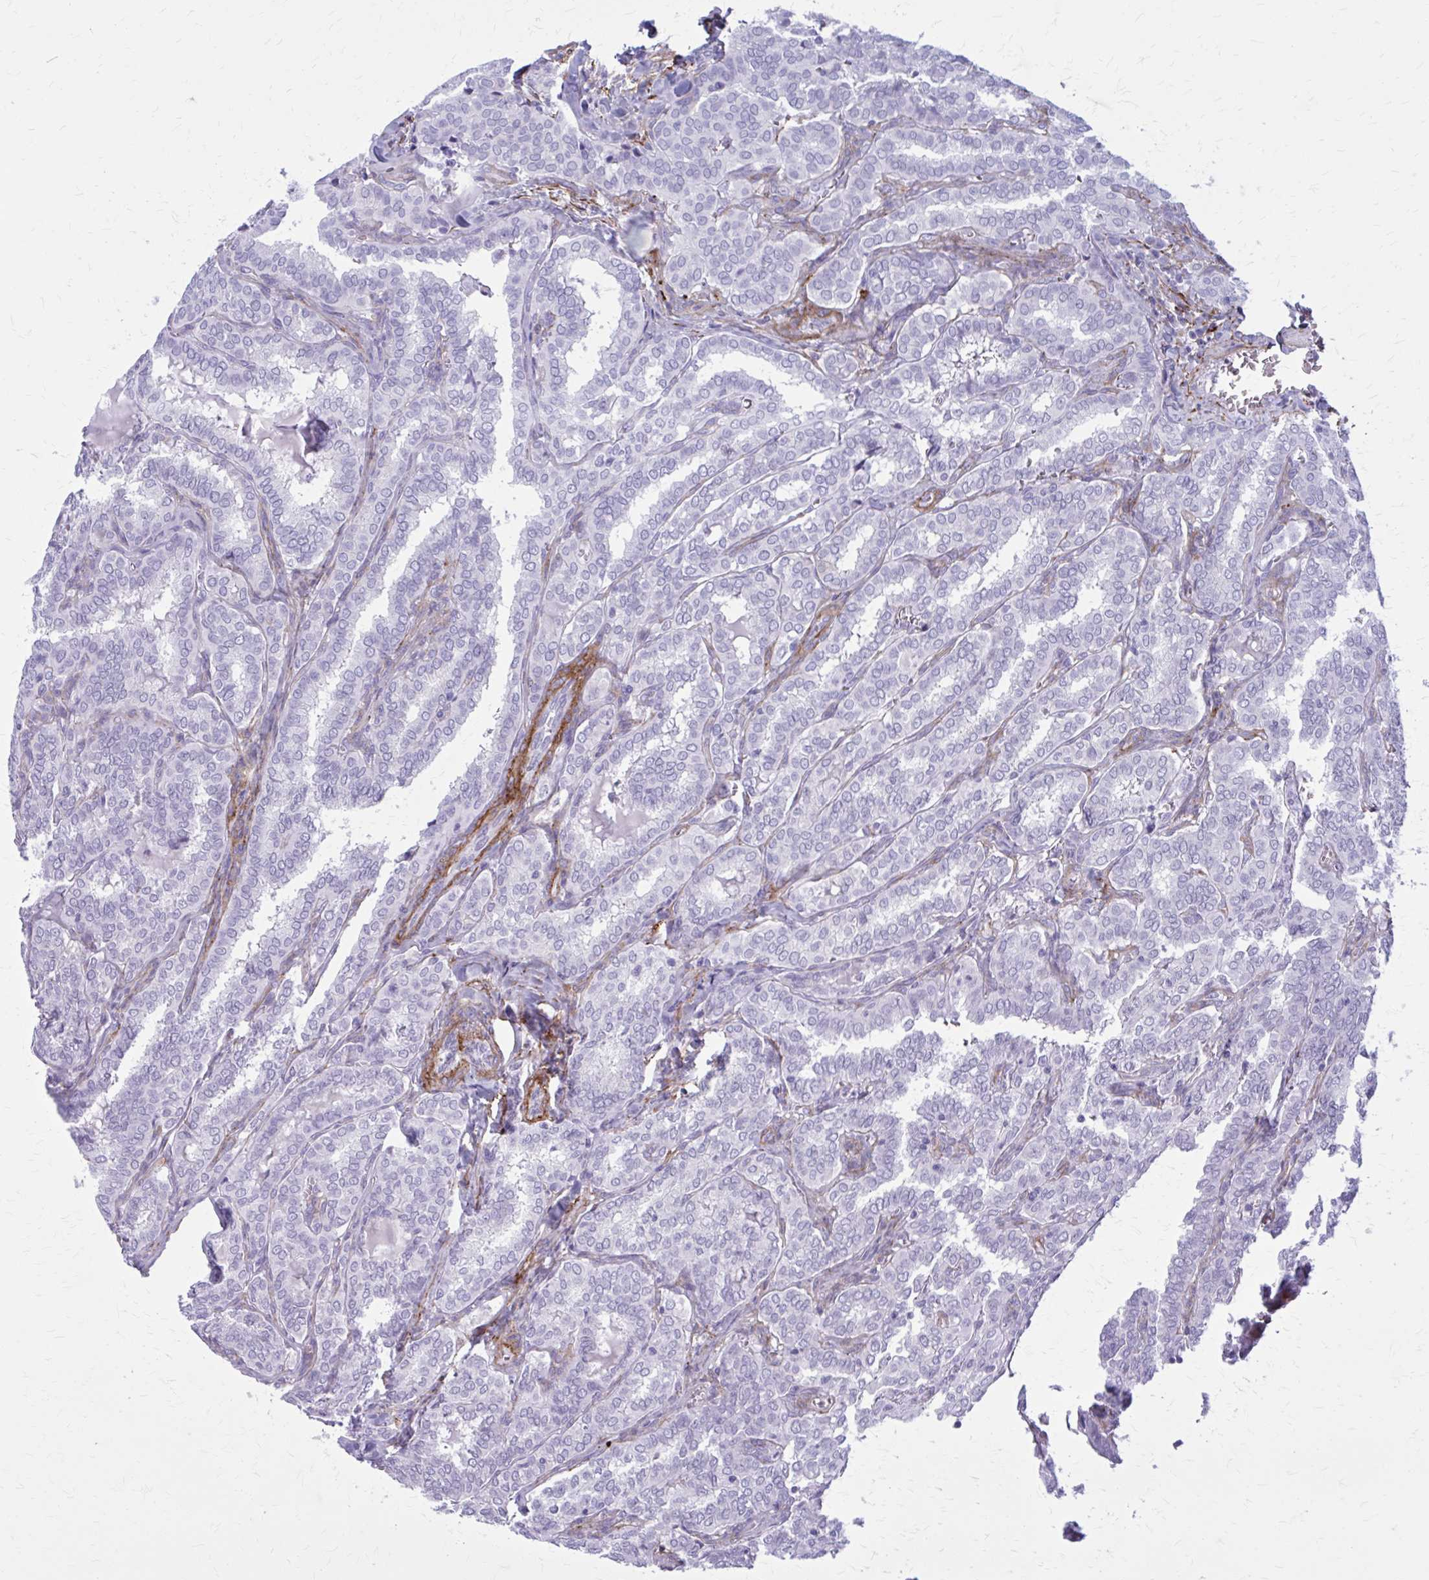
{"staining": {"intensity": "negative", "quantity": "none", "location": "none"}, "tissue": "thyroid cancer", "cell_type": "Tumor cells", "image_type": "cancer", "snomed": [{"axis": "morphology", "description": "Papillary adenocarcinoma, NOS"}, {"axis": "topography", "description": "Thyroid gland"}], "caption": "The immunohistochemistry (IHC) micrograph has no significant positivity in tumor cells of thyroid papillary adenocarcinoma tissue.", "gene": "AKAP12", "patient": {"sex": "female", "age": 30}}